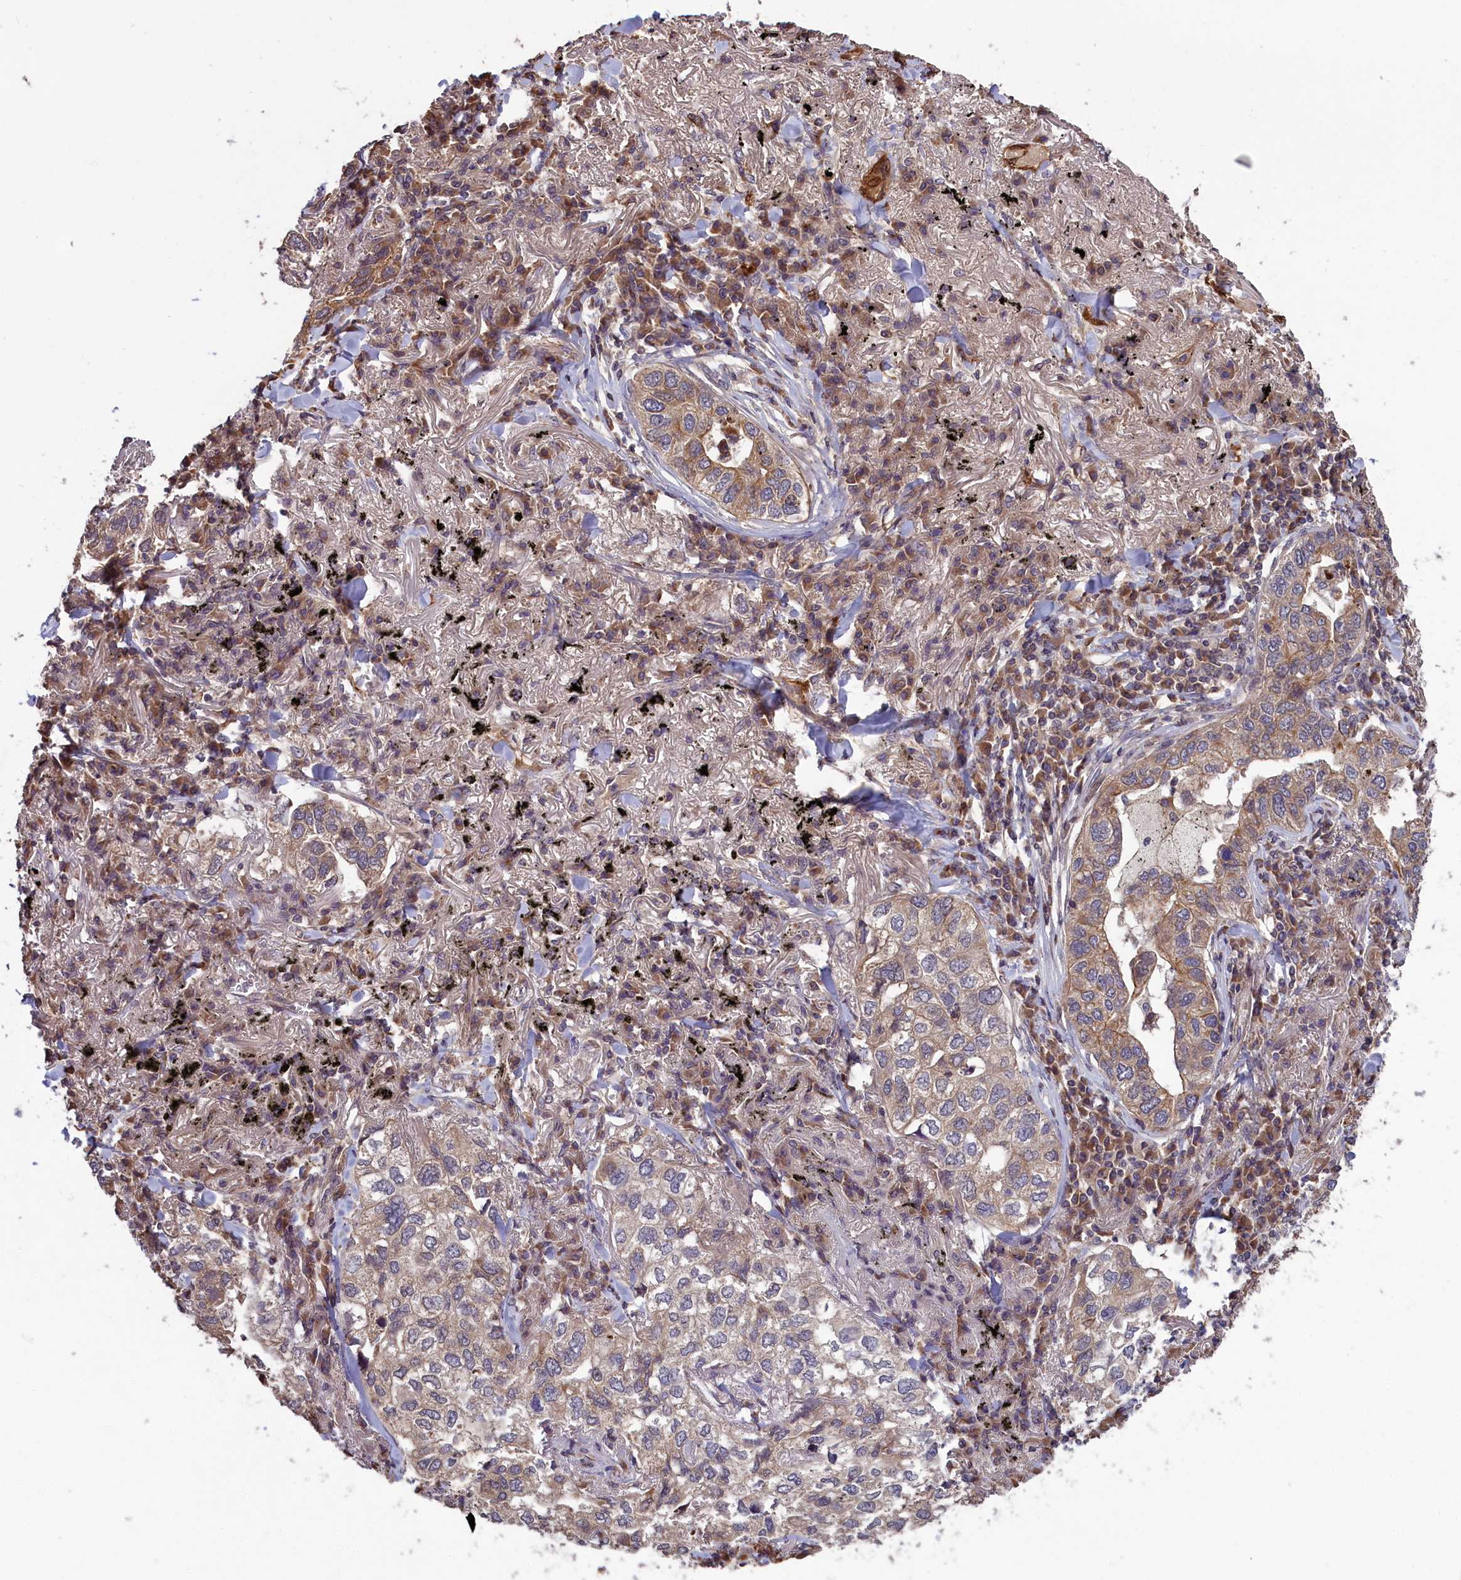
{"staining": {"intensity": "moderate", "quantity": "25%-75%", "location": "cytoplasmic/membranous"}, "tissue": "lung cancer", "cell_type": "Tumor cells", "image_type": "cancer", "snomed": [{"axis": "morphology", "description": "Adenocarcinoma, NOS"}, {"axis": "topography", "description": "Lung"}], "caption": "DAB immunohistochemical staining of human lung cancer (adenocarcinoma) exhibits moderate cytoplasmic/membranous protein staining in approximately 25%-75% of tumor cells.", "gene": "DENND1B", "patient": {"sex": "male", "age": 65}}